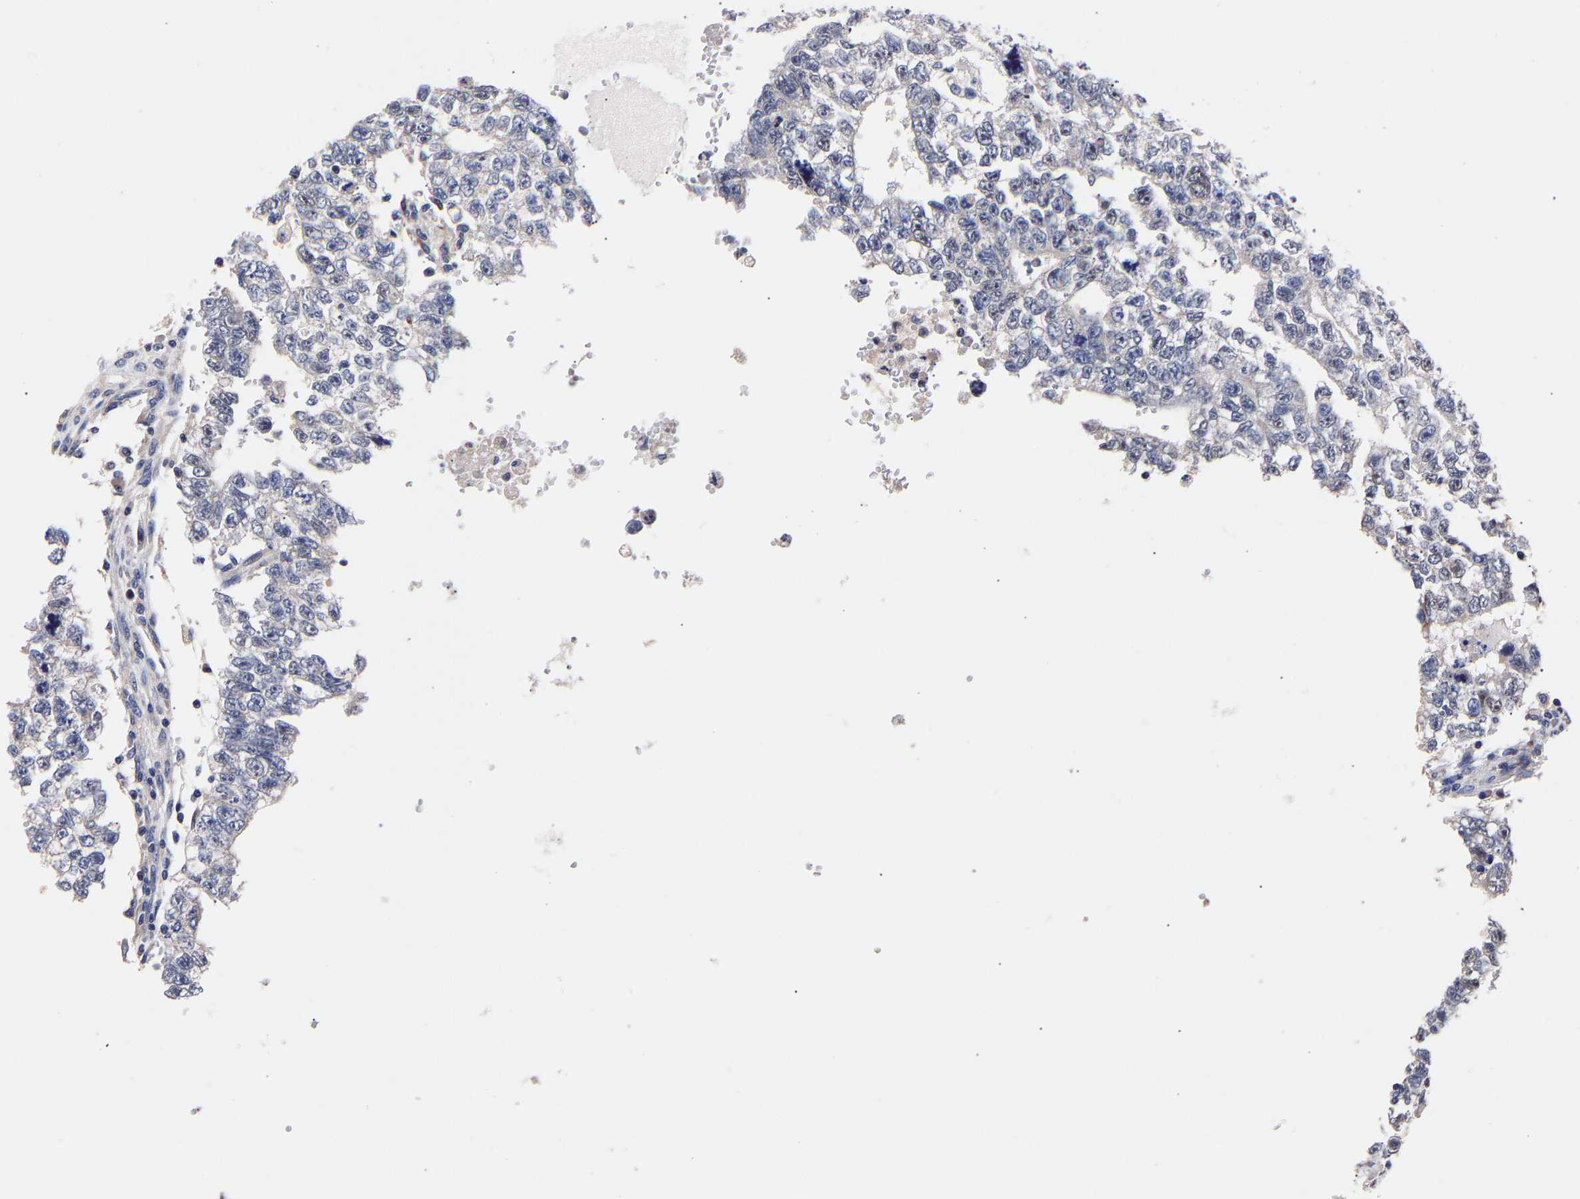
{"staining": {"intensity": "negative", "quantity": "none", "location": "none"}, "tissue": "testis cancer", "cell_type": "Tumor cells", "image_type": "cancer", "snomed": [{"axis": "morphology", "description": "Seminoma, NOS"}, {"axis": "morphology", "description": "Carcinoma, Embryonal, NOS"}, {"axis": "topography", "description": "Testis"}], "caption": "A micrograph of human embryonal carcinoma (testis) is negative for staining in tumor cells. (DAB IHC visualized using brightfield microscopy, high magnification).", "gene": "SEM1", "patient": {"sex": "male", "age": 38}}